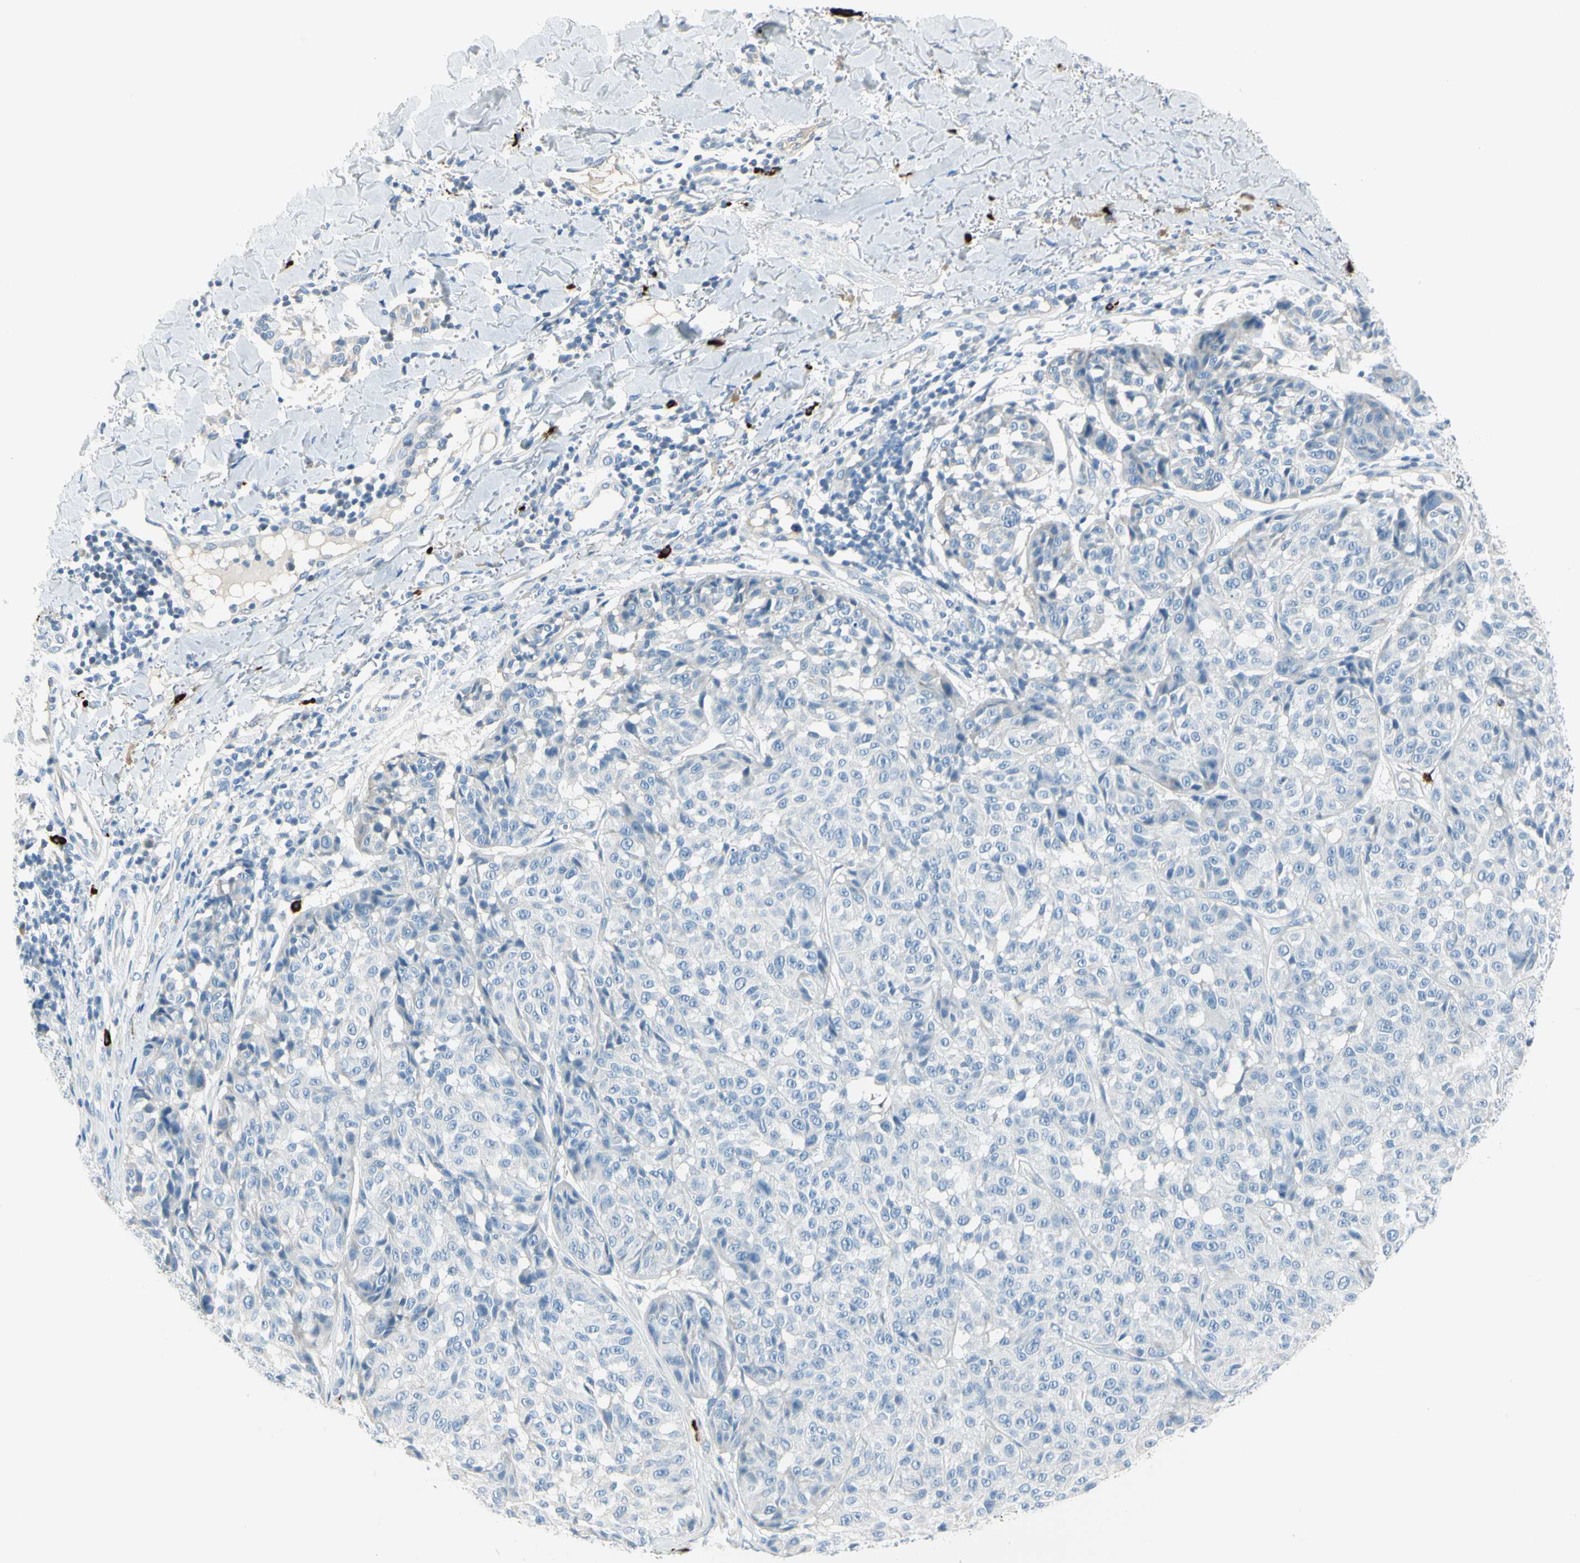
{"staining": {"intensity": "negative", "quantity": "none", "location": "none"}, "tissue": "melanoma", "cell_type": "Tumor cells", "image_type": "cancer", "snomed": [{"axis": "morphology", "description": "Malignant melanoma, NOS"}, {"axis": "topography", "description": "Skin"}], "caption": "This is a micrograph of immunohistochemistry staining of melanoma, which shows no positivity in tumor cells.", "gene": "DLG4", "patient": {"sex": "female", "age": 46}}